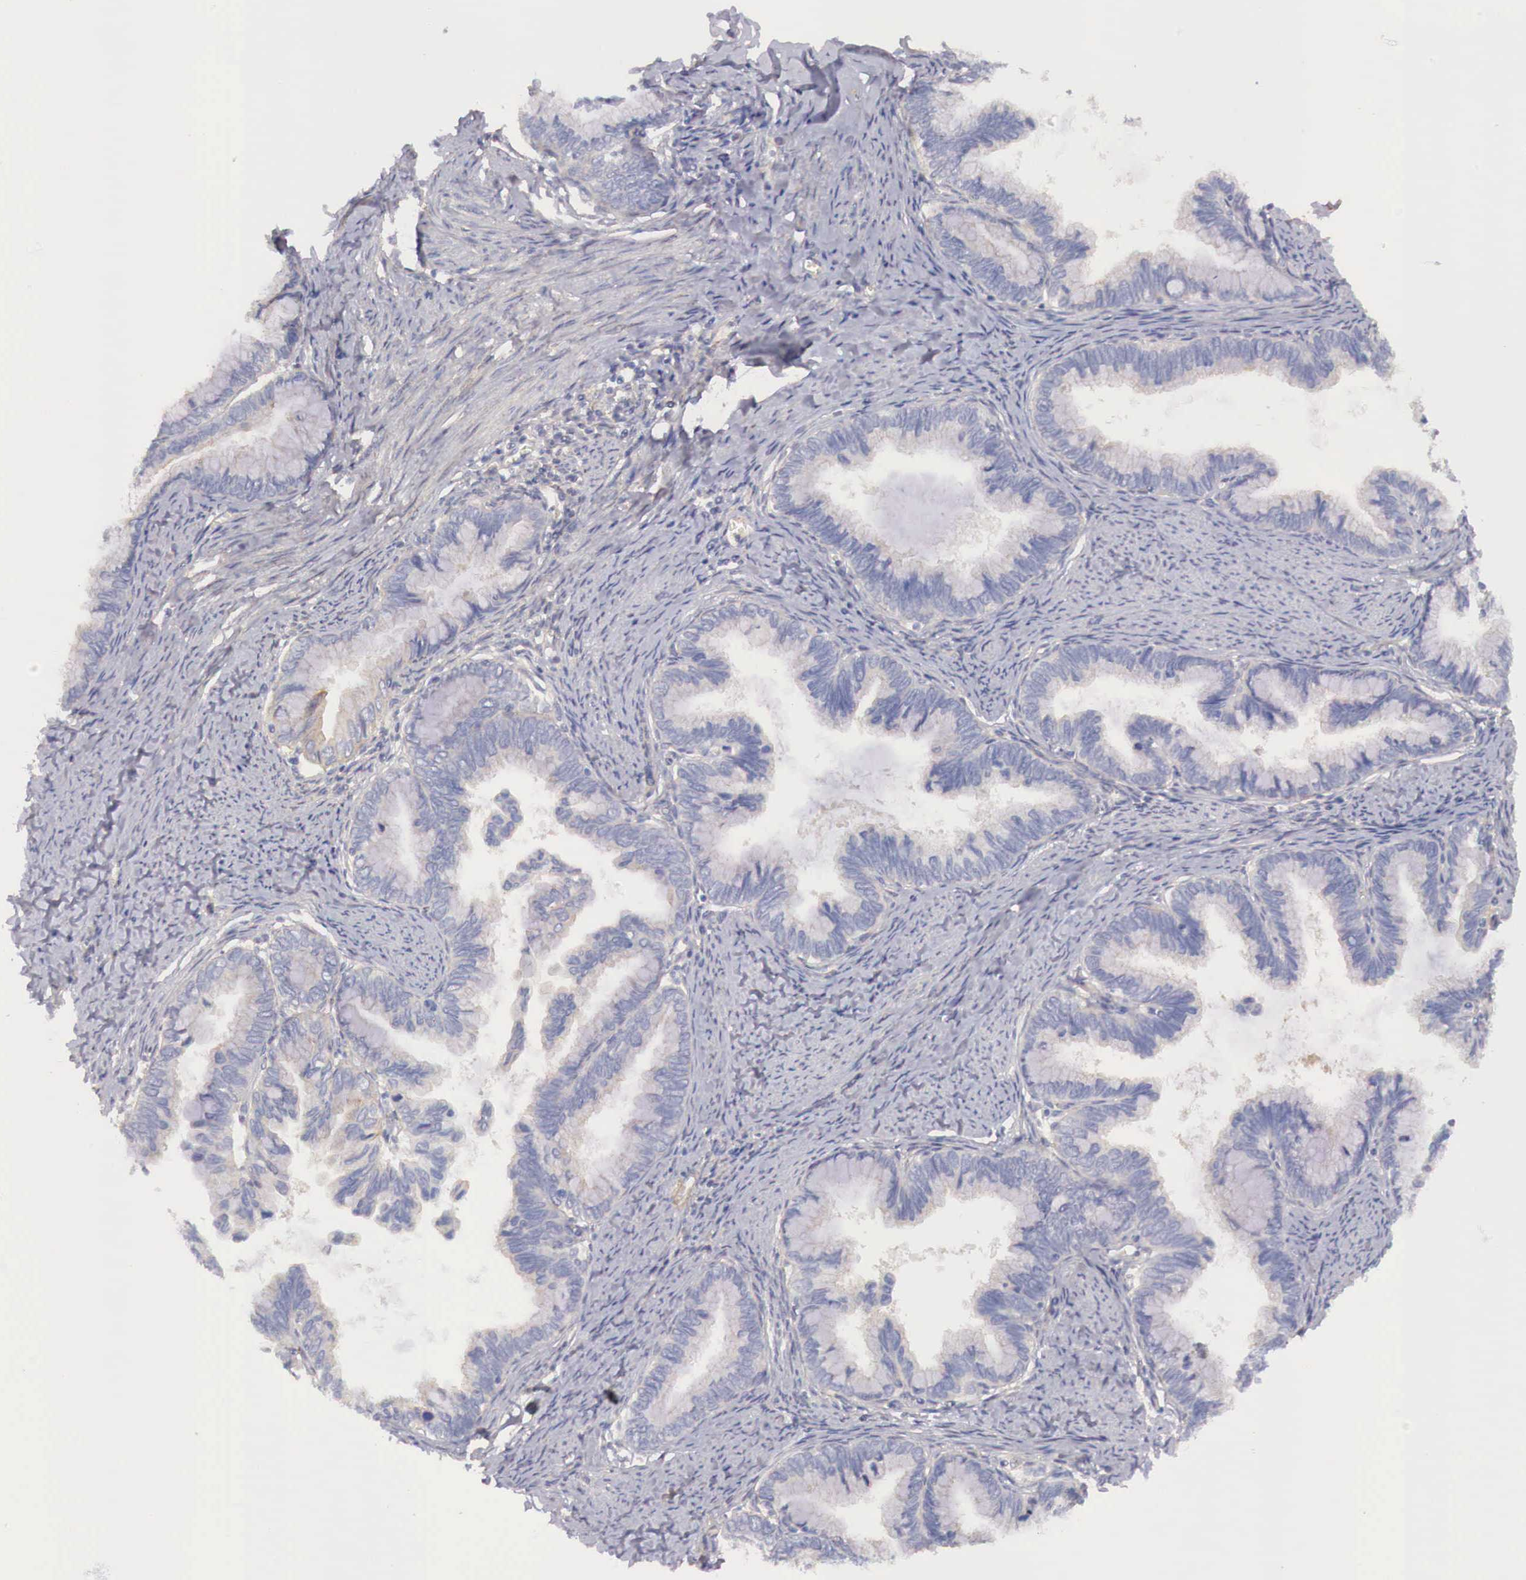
{"staining": {"intensity": "negative", "quantity": "none", "location": "none"}, "tissue": "cervical cancer", "cell_type": "Tumor cells", "image_type": "cancer", "snomed": [{"axis": "morphology", "description": "Adenocarcinoma, NOS"}, {"axis": "topography", "description": "Cervix"}], "caption": "The image displays no staining of tumor cells in cervical cancer (adenocarcinoma). (DAB IHC, high magnification).", "gene": "KLHDC7B", "patient": {"sex": "female", "age": 49}}